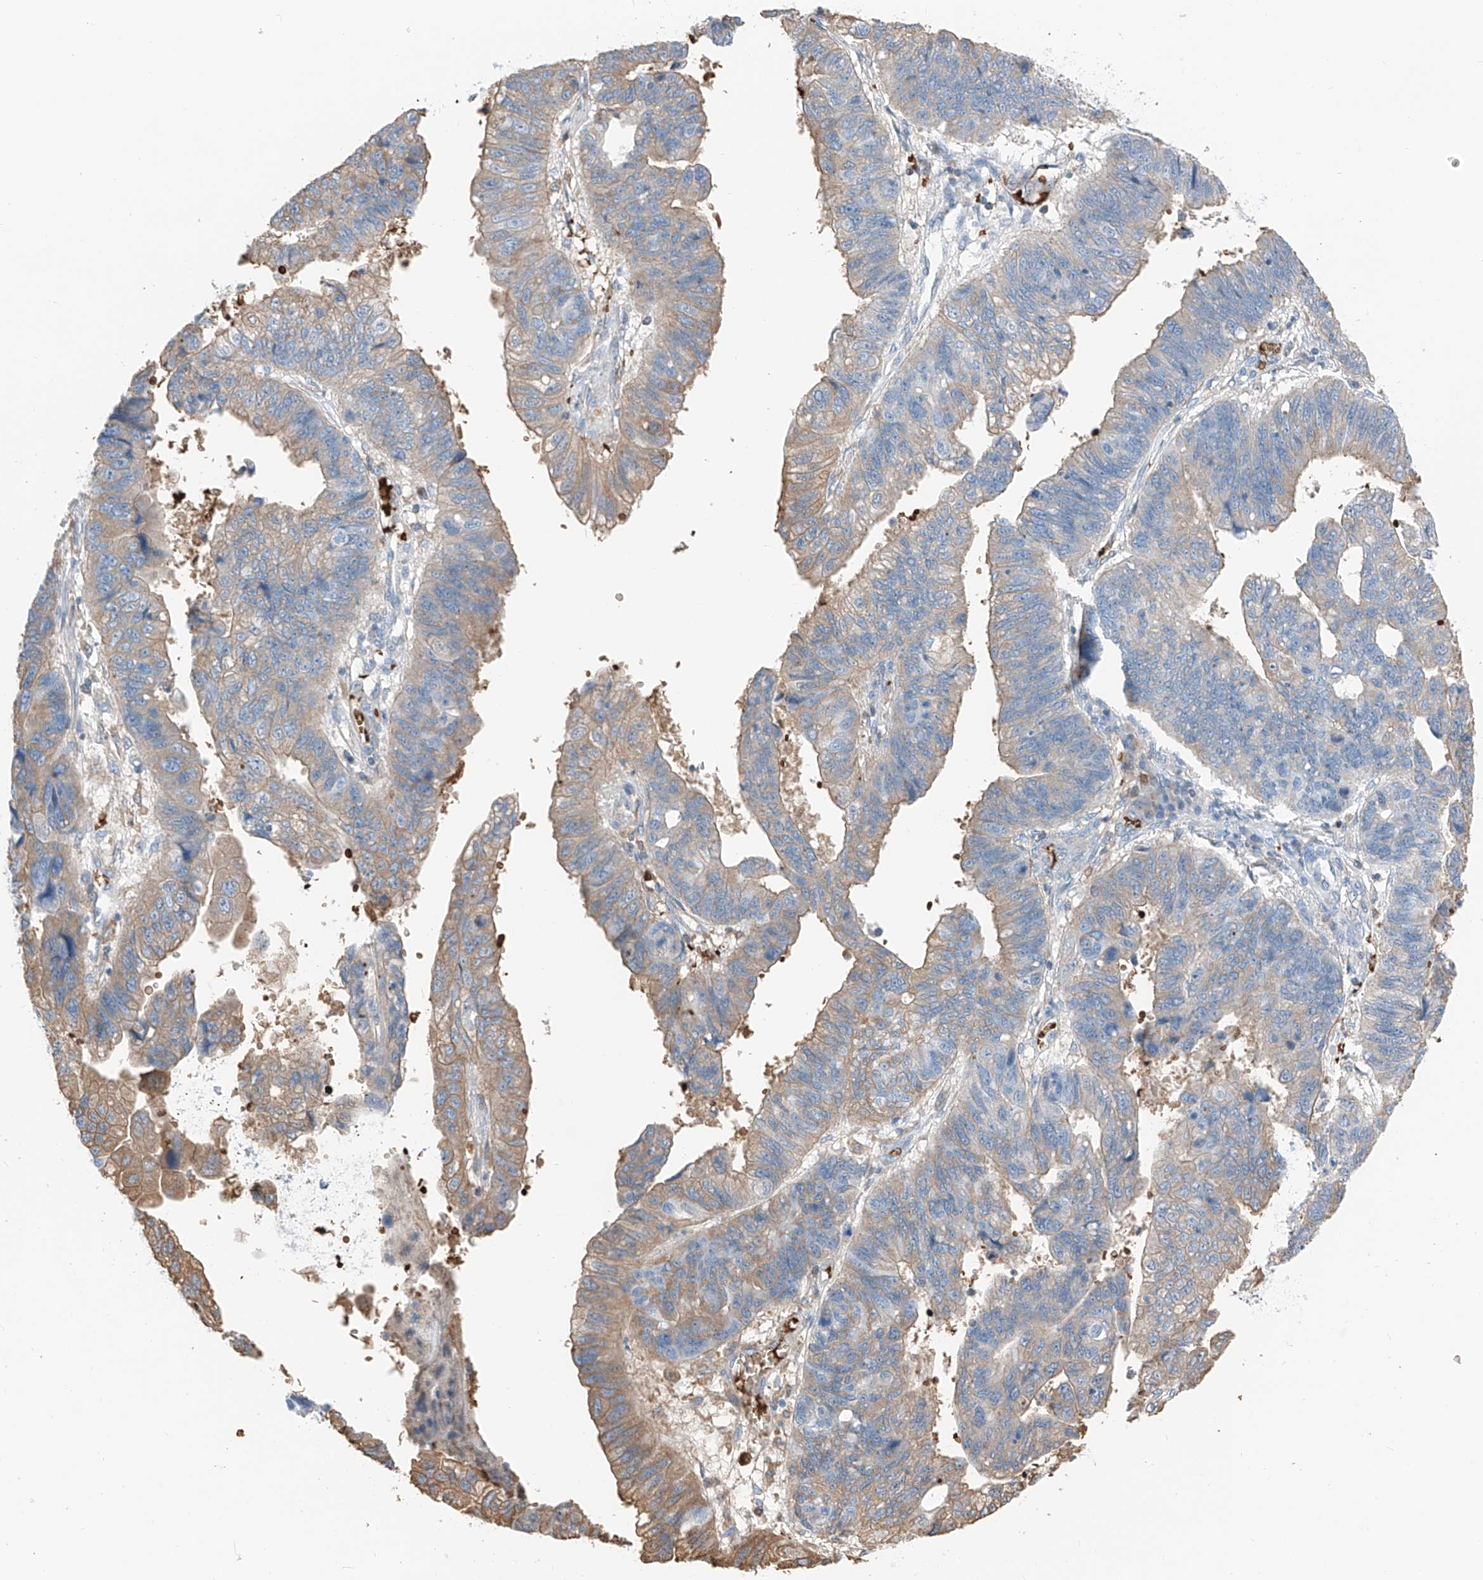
{"staining": {"intensity": "moderate", "quantity": "25%-75%", "location": "cytoplasmic/membranous"}, "tissue": "stomach cancer", "cell_type": "Tumor cells", "image_type": "cancer", "snomed": [{"axis": "morphology", "description": "Adenocarcinoma, NOS"}, {"axis": "topography", "description": "Stomach"}], "caption": "A high-resolution histopathology image shows immunohistochemistry (IHC) staining of stomach cancer (adenocarcinoma), which reveals moderate cytoplasmic/membranous positivity in approximately 25%-75% of tumor cells.", "gene": "PRSS23", "patient": {"sex": "male", "age": 59}}